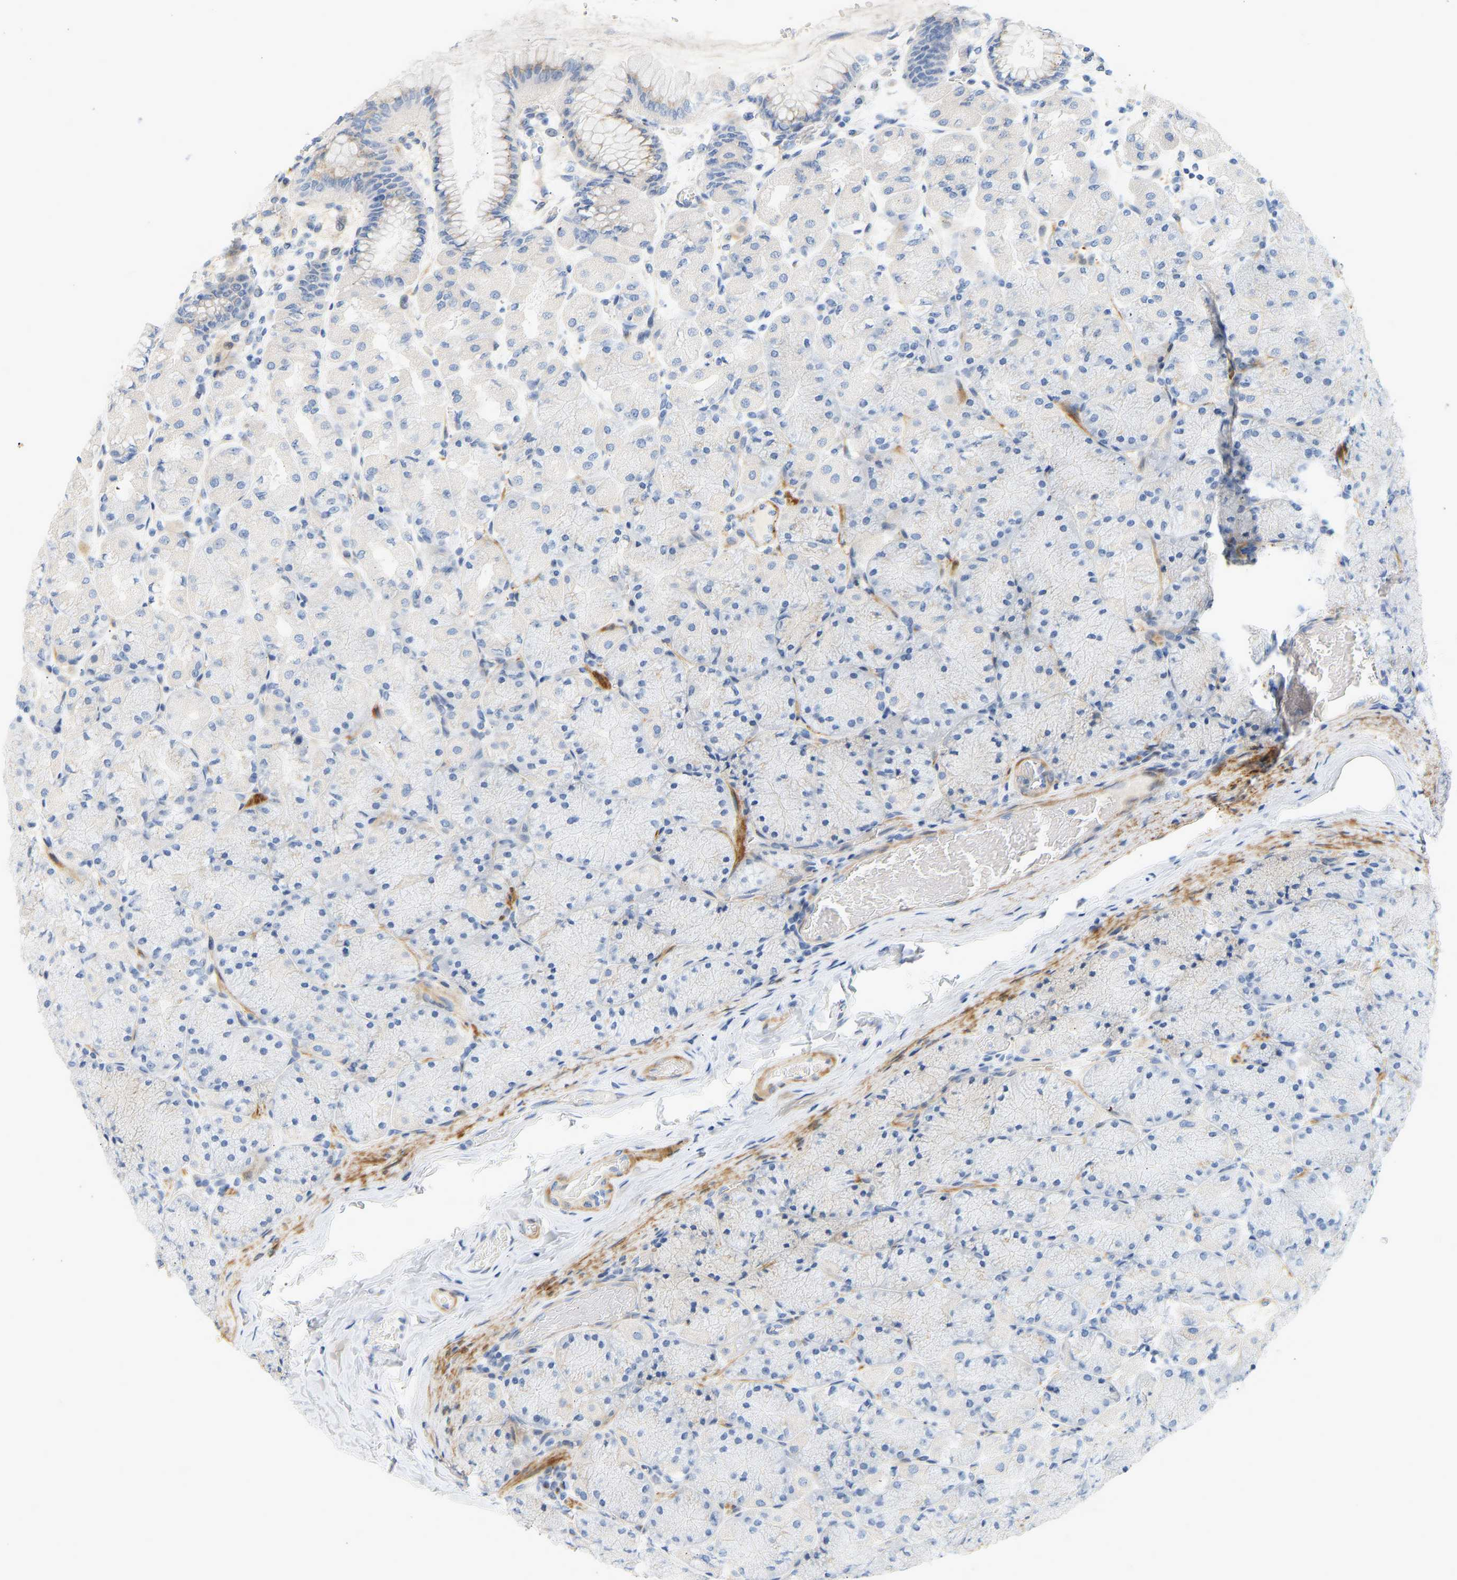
{"staining": {"intensity": "moderate", "quantity": "<25%", "location": "cytoplasmic/membranous"}, "tissue": "stomach", "cell_type": "Glandular cells", "image_type": "normal", "snomed": [{"axis": "morphology", "description": "Normal tissue, NOS"}, {"axis": "topography", "description": "Stomach, upper"}], "caption": "Stomach stained for a protein (brown) shows moderate cytoplasmic/membranous positive expression in approximately <25% of glandular cells.", "gene": "SLC30A7", "patient": {"sex": "female", "age": 56}}